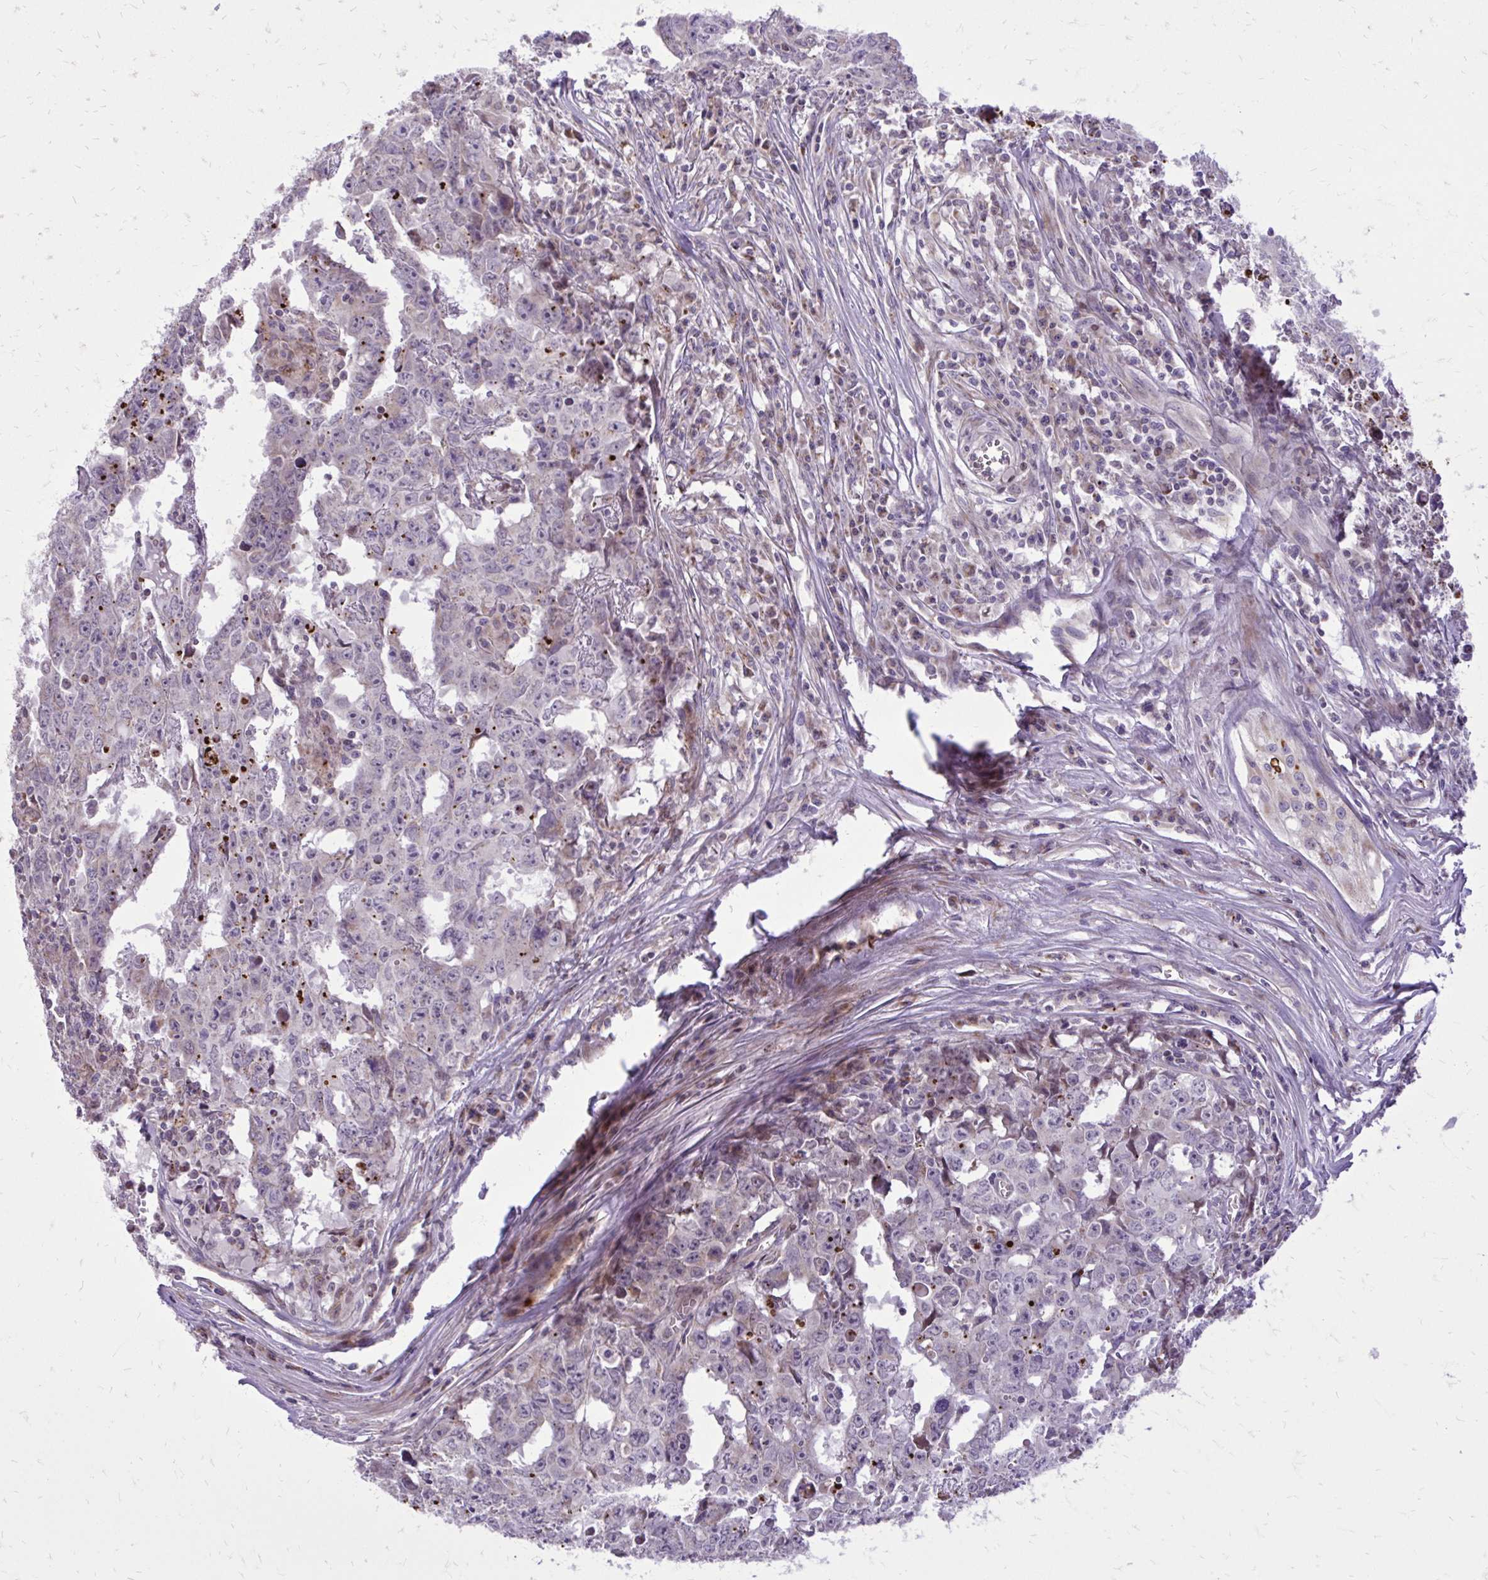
{"staining": {"intensity": "negative", "quantity": "none", "location": "none"}, "tissue": "testis cancer", "cell_type": "Tumor cells", "image_type": "cancer", "snomed": [{"axis": "morphology", "description": "Carcinoma, Embryonal, NOS"}, {"axis": "topography", "description": "Testis"}], "caption": "IHC micrograph of human embryonal carcinoma (testis) stained for a protein (brown), which demonstrates no staining in tumor cells. (Stains: DAB (3,3'-diaminobenzidine) IHC with hematoxylin counter stain, Microscopy: brightfield microscopy at high magnification).", "gene": "ABCC3", "patient": {"sex": "male", "age": 22}}